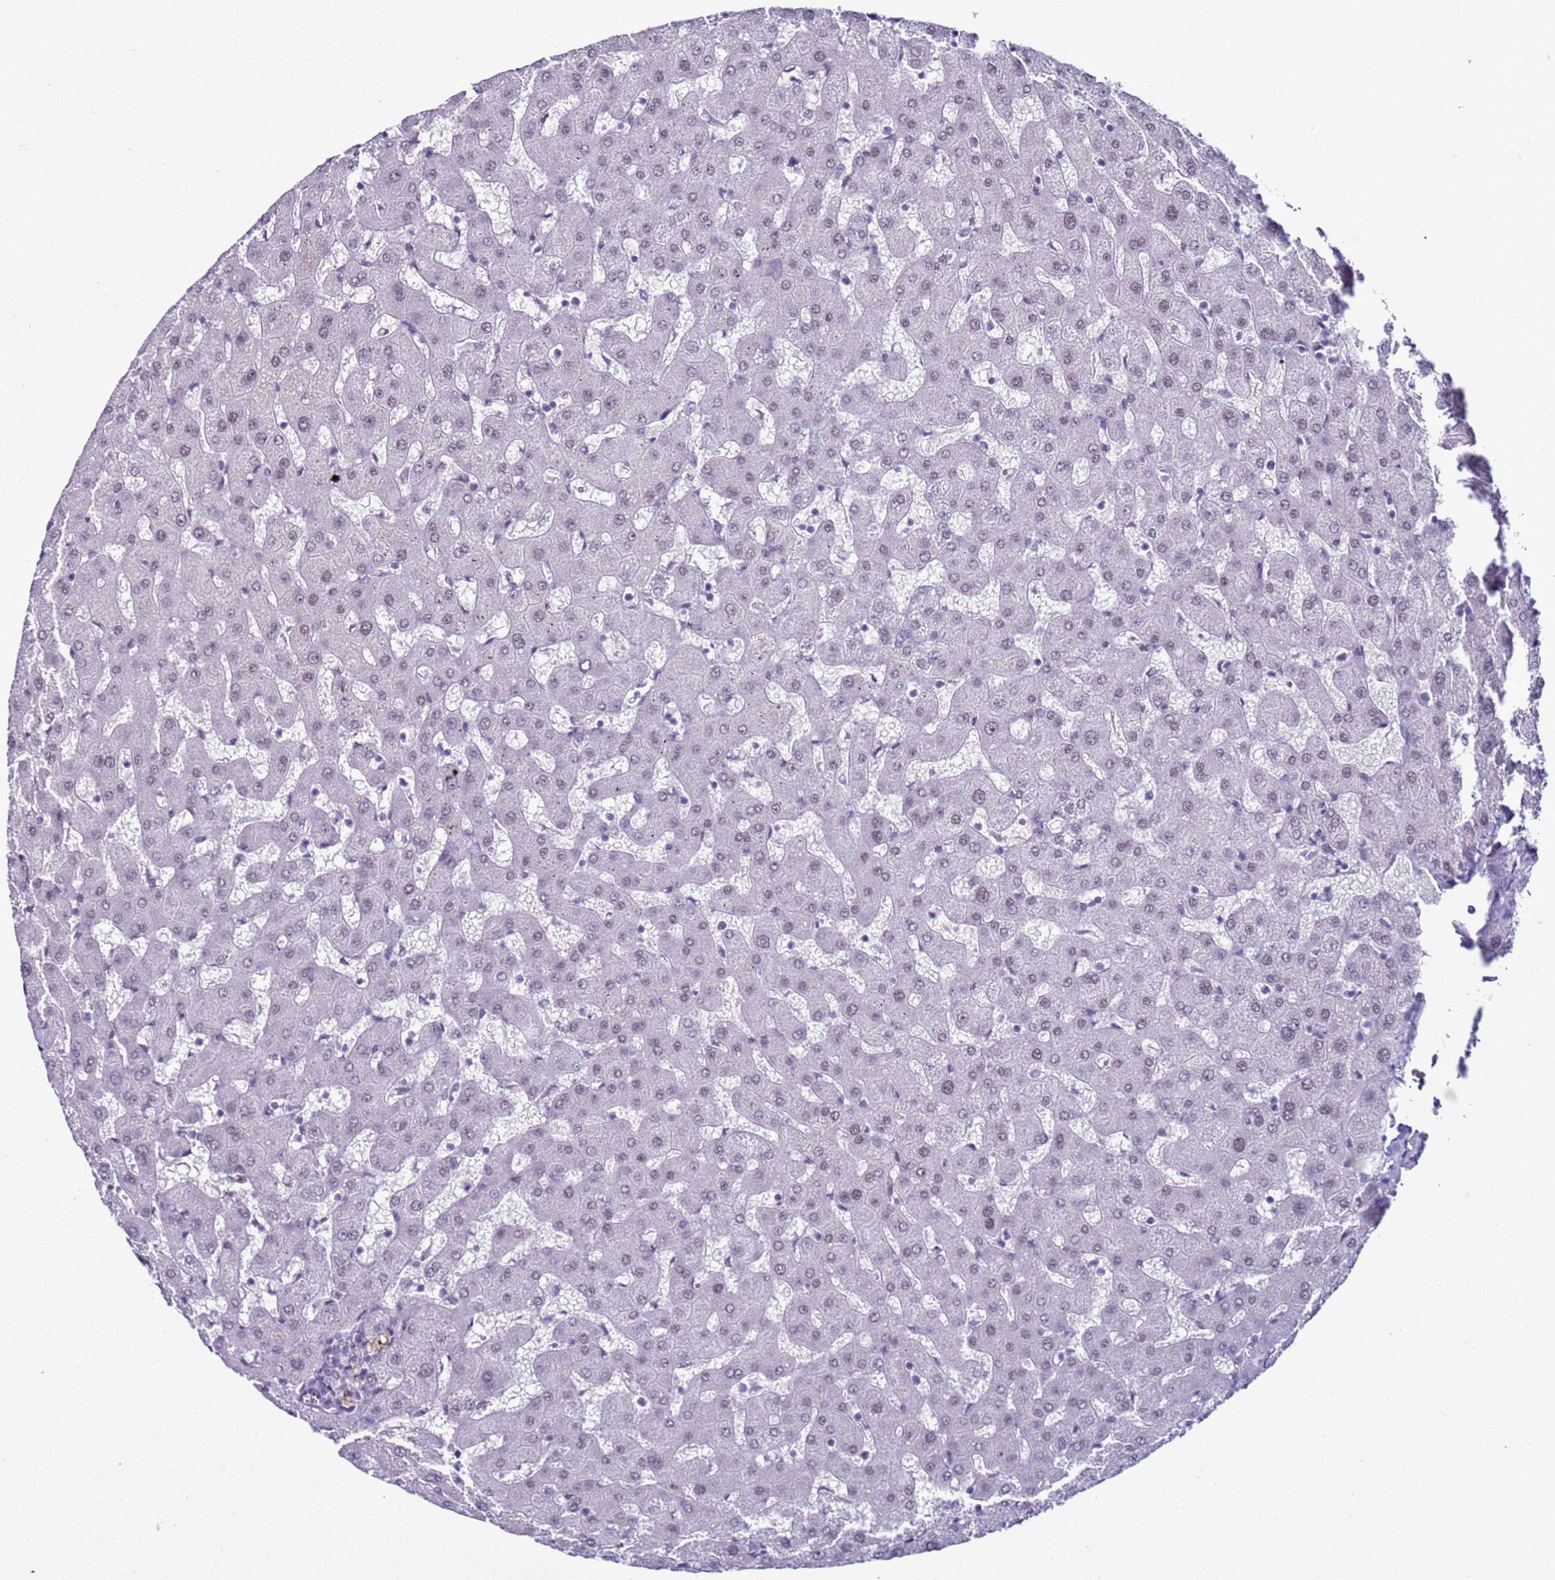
{"staining": {"intensity": "negative", "quantity": "none", "location": "none"}, "tissue": "liver", "cell_type": "Cholangiocytes", "image_type": "normal", "snomed": [{"axis": "morphology", "description": "Normal tissue, NOS"}, {"axis": "topography", "description": "Liver"}], "caption": "Protein analysis of normal liver reveals no significant staining in cholangiocytes.", "gene": "LRRC10B", "patient": {"sex": "female", "age": 63}}